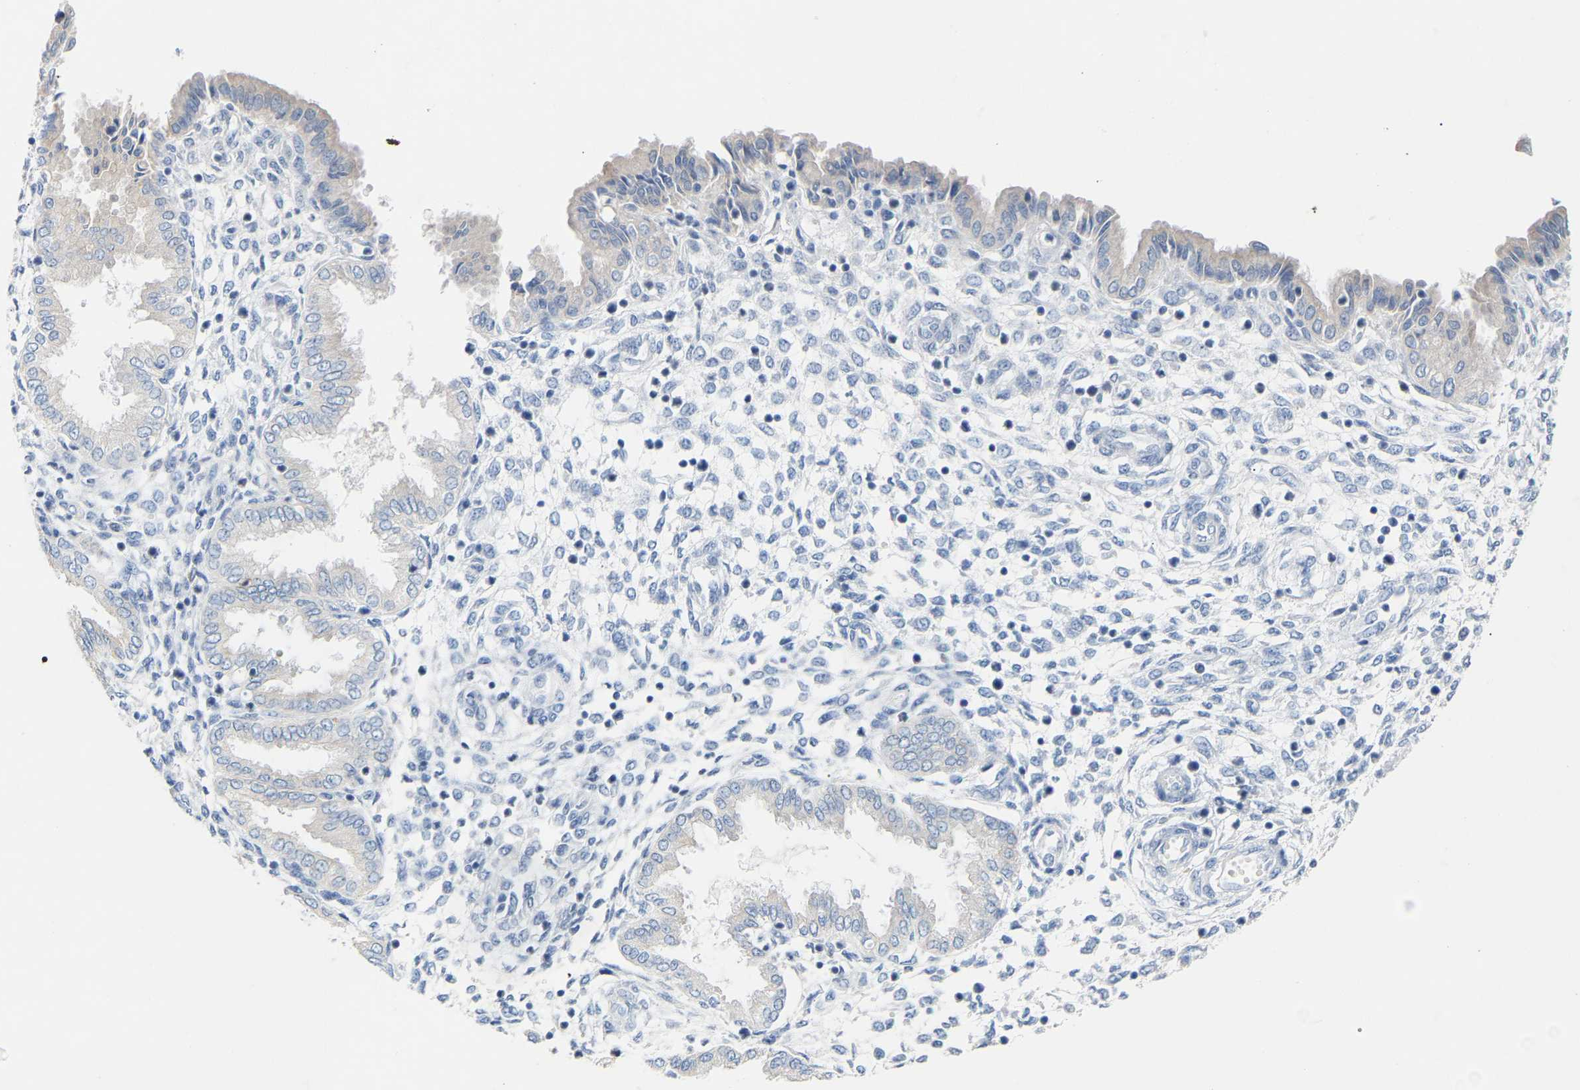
{"staining": {"intensity": "negative", "quantity": "none", "location": "none"}, "tissue": "endometrium", "cell_type": "Cells in endometrial stroma", "image_type": "normal", "snomed": [{"axis": "morphology", "description": "Normal tissue, NOS"}, {"axis": "topography", "description": "Endometrium"}], "caption": "Micrograph shows no significant protein expression in cells in endometrial stroma of unremarkable endometrium.", "gene": "PEX1", "patient": {"sex": "female", "age": 33}}